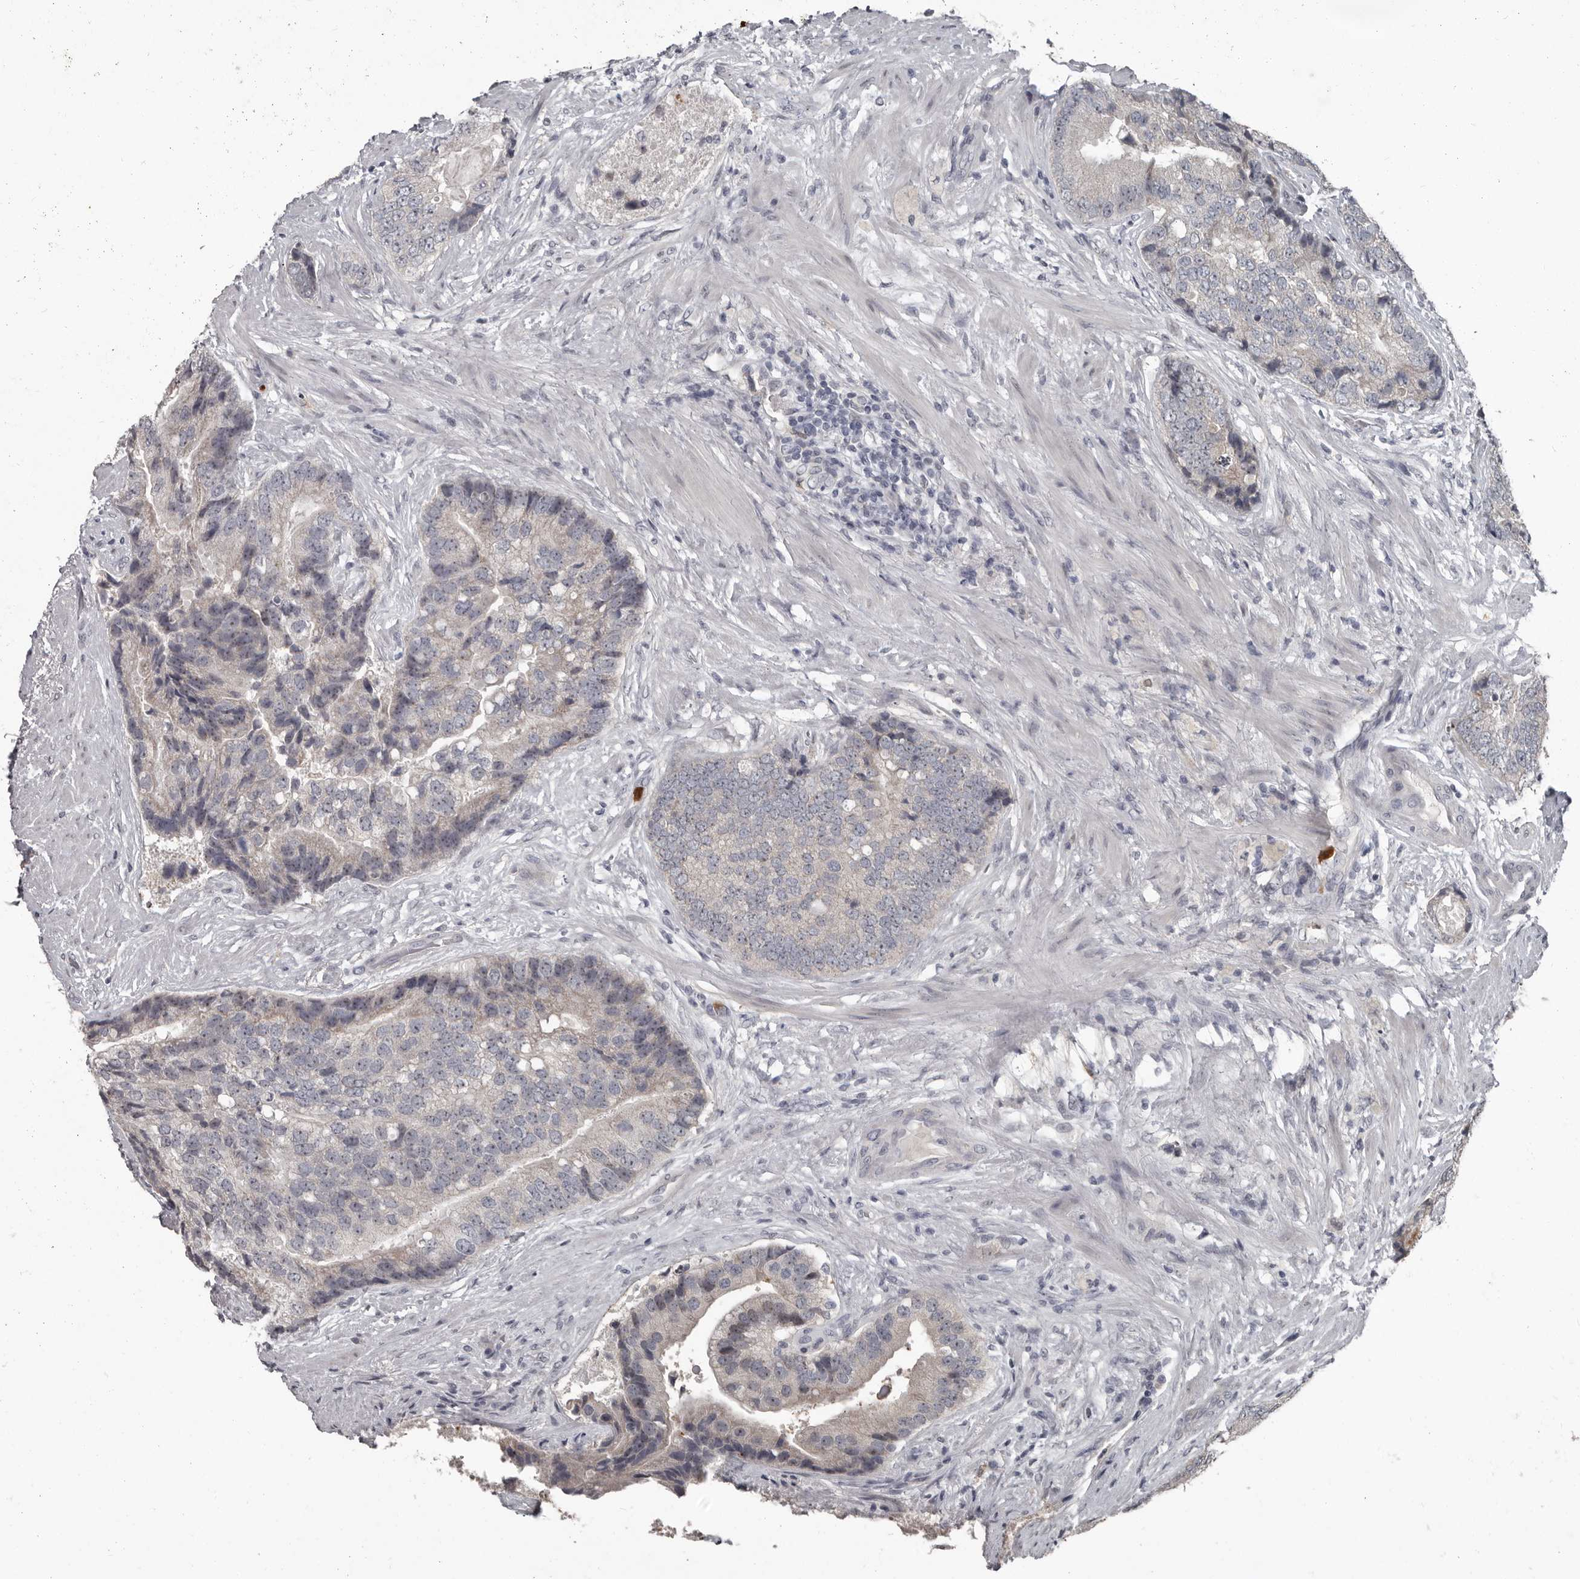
{"staining": {"intensity": "negative", "quantity": "none", "location": "none"}, "tissue": "prostate cancer", "cell_type": "Tumor cells", "image_type": "cancer", "snomed": [{"axis": "morphology", "description": "Adenocarcinoma, High grade"}, {"axis": "topography", "description": "Prostate"}], "caption": "Immunohistochemistry (IHC) image of prostate cancer stained for a protein (brown), which shows no expression in tumor cells.", "gene": "GPR157", "patient": {"sex": "male", "age": 70}}